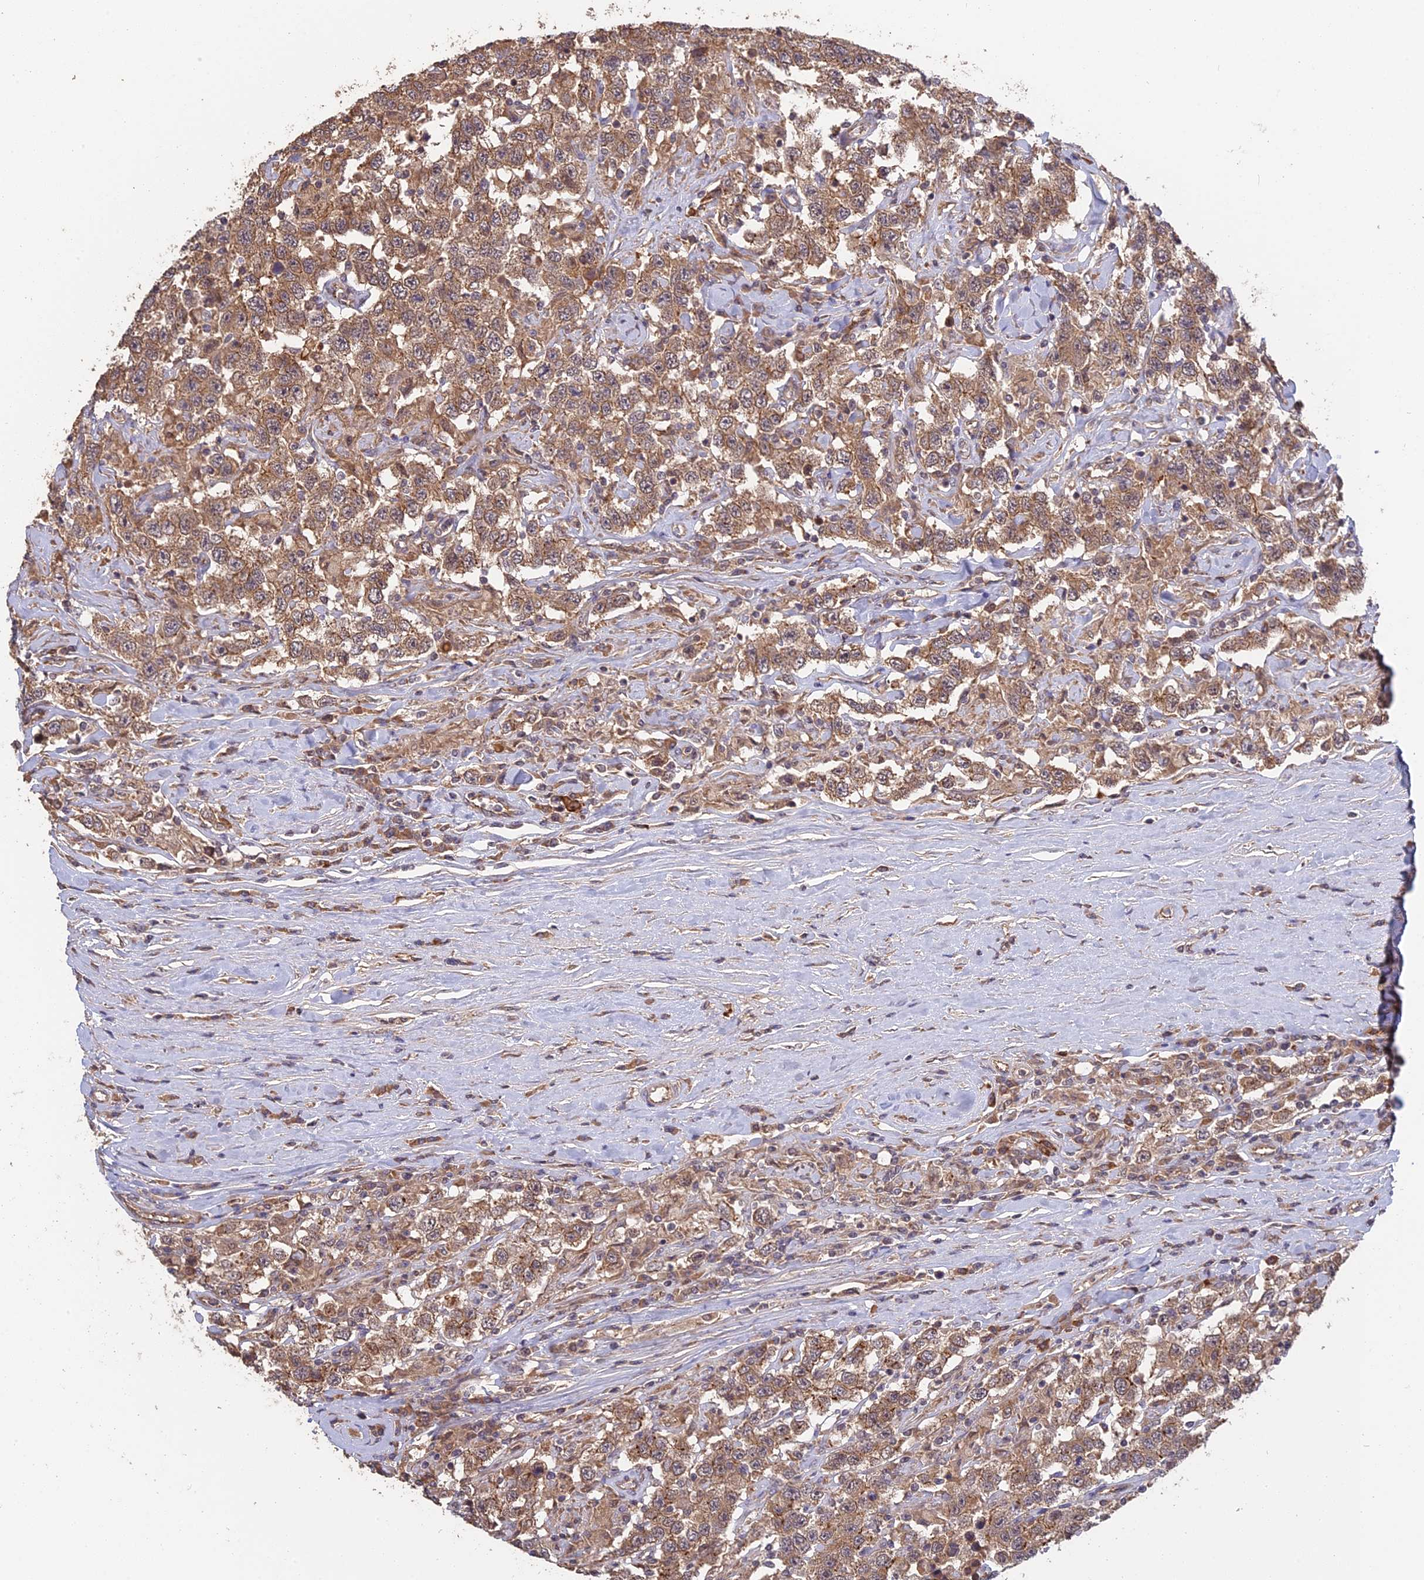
{"staining": {"intensity": "moderate", "quantity": ">75%", "location": "cytoplasmic/membranous"}, "tissue": "testis cancer", "cell_type": "Tumor cells", "image_type": "cancer", "snomed": [{"axis": "morphology", "description": "Seminoma, NOS"}, {"axis": "topography", "description": "Testis"}], "caption": "An image of human seminoma (testis) stained for a protein shows moderate cytoplasmic/membranous brown staining in tumor cells.", "gene": "ARHGAP40", "patient": {"sex": "male", "age": 41}}